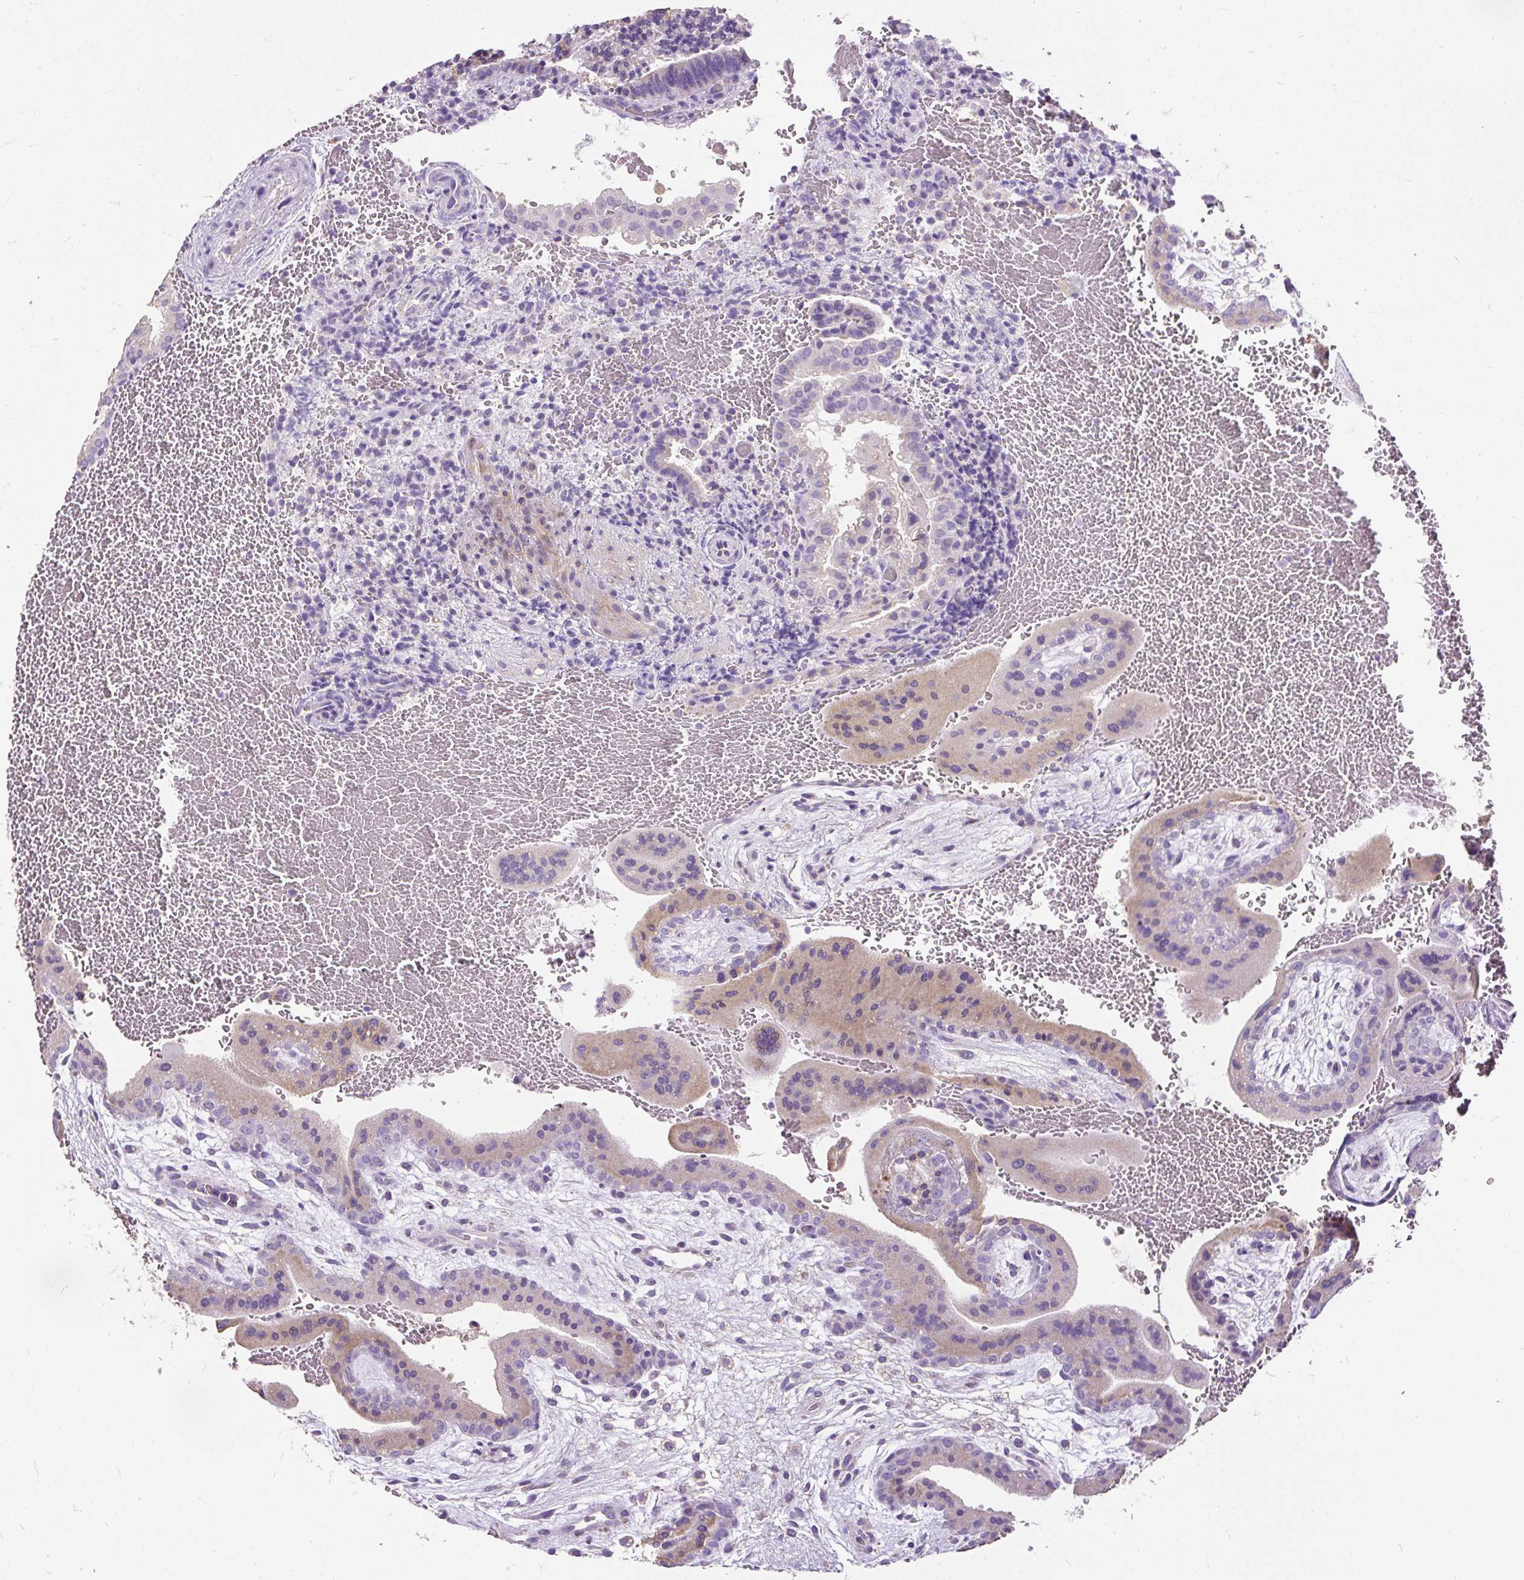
{"staining": {"intensity": "negative", "quantity": "none", "location": "none"}, "tissue": "placenta", "cell_type": "Decidual cells", "image_type": "normal", "snomed": [{"axis": "morphology", "description": "Normal tissue, NOS"}, {"axis": "topography", "description": "Placenta"}], "caption": "Immunohistochemistry micrograph of benign human placenta stained for a protein (brown), which exhibits no staining in decidual cells.", "gene": "GBX1", "patient": {"sex": "female", "age": 35}}